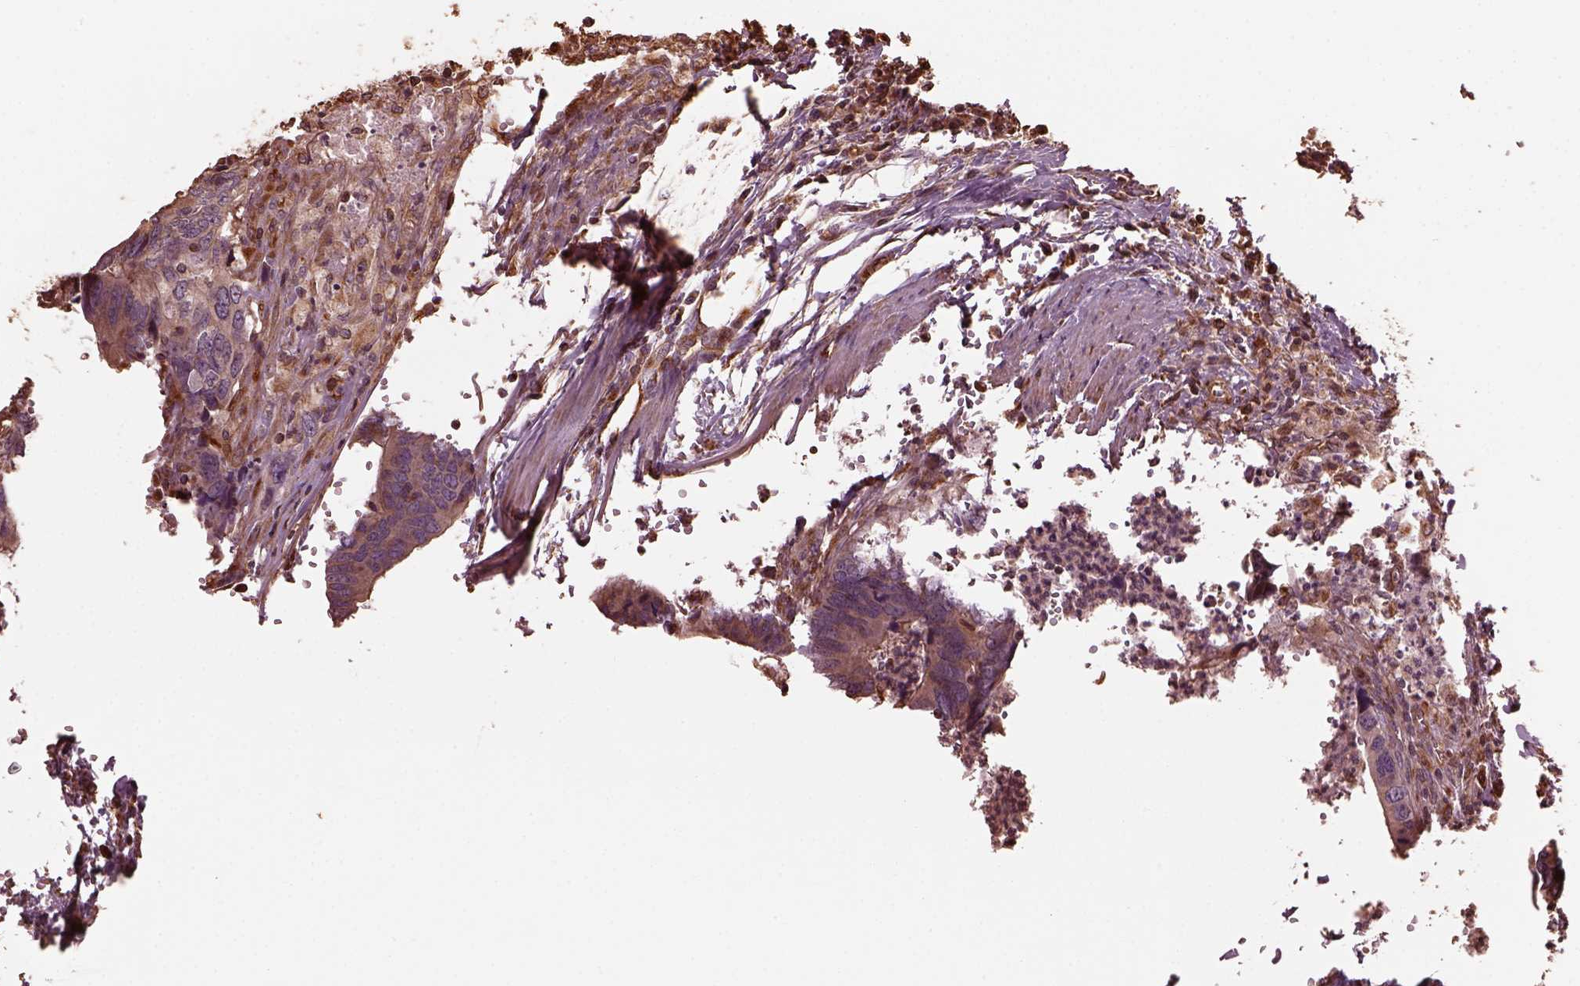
{"staining": {"intensity": "moderate", "quantity": "25%-75%", "location": "cytoplasmic/membranous"}, "tissue": "colorectal cancer", "cell_type": "Tumor cells", "image_type": "cancer", "snomed": [{"axis": "morphology", "description": "Adenocarcinoma, NOS"}, {"axis": "topography", "description": "Colon"}], "caption": "Moderate cytoplasmic/membranous staining for a protein is present in about 25%-75% of tumor cells of adenocarcinoma (colorectal) using IHC.", "gene": "GTPBP1", "patient": {"sex": "female", "age": 82}}